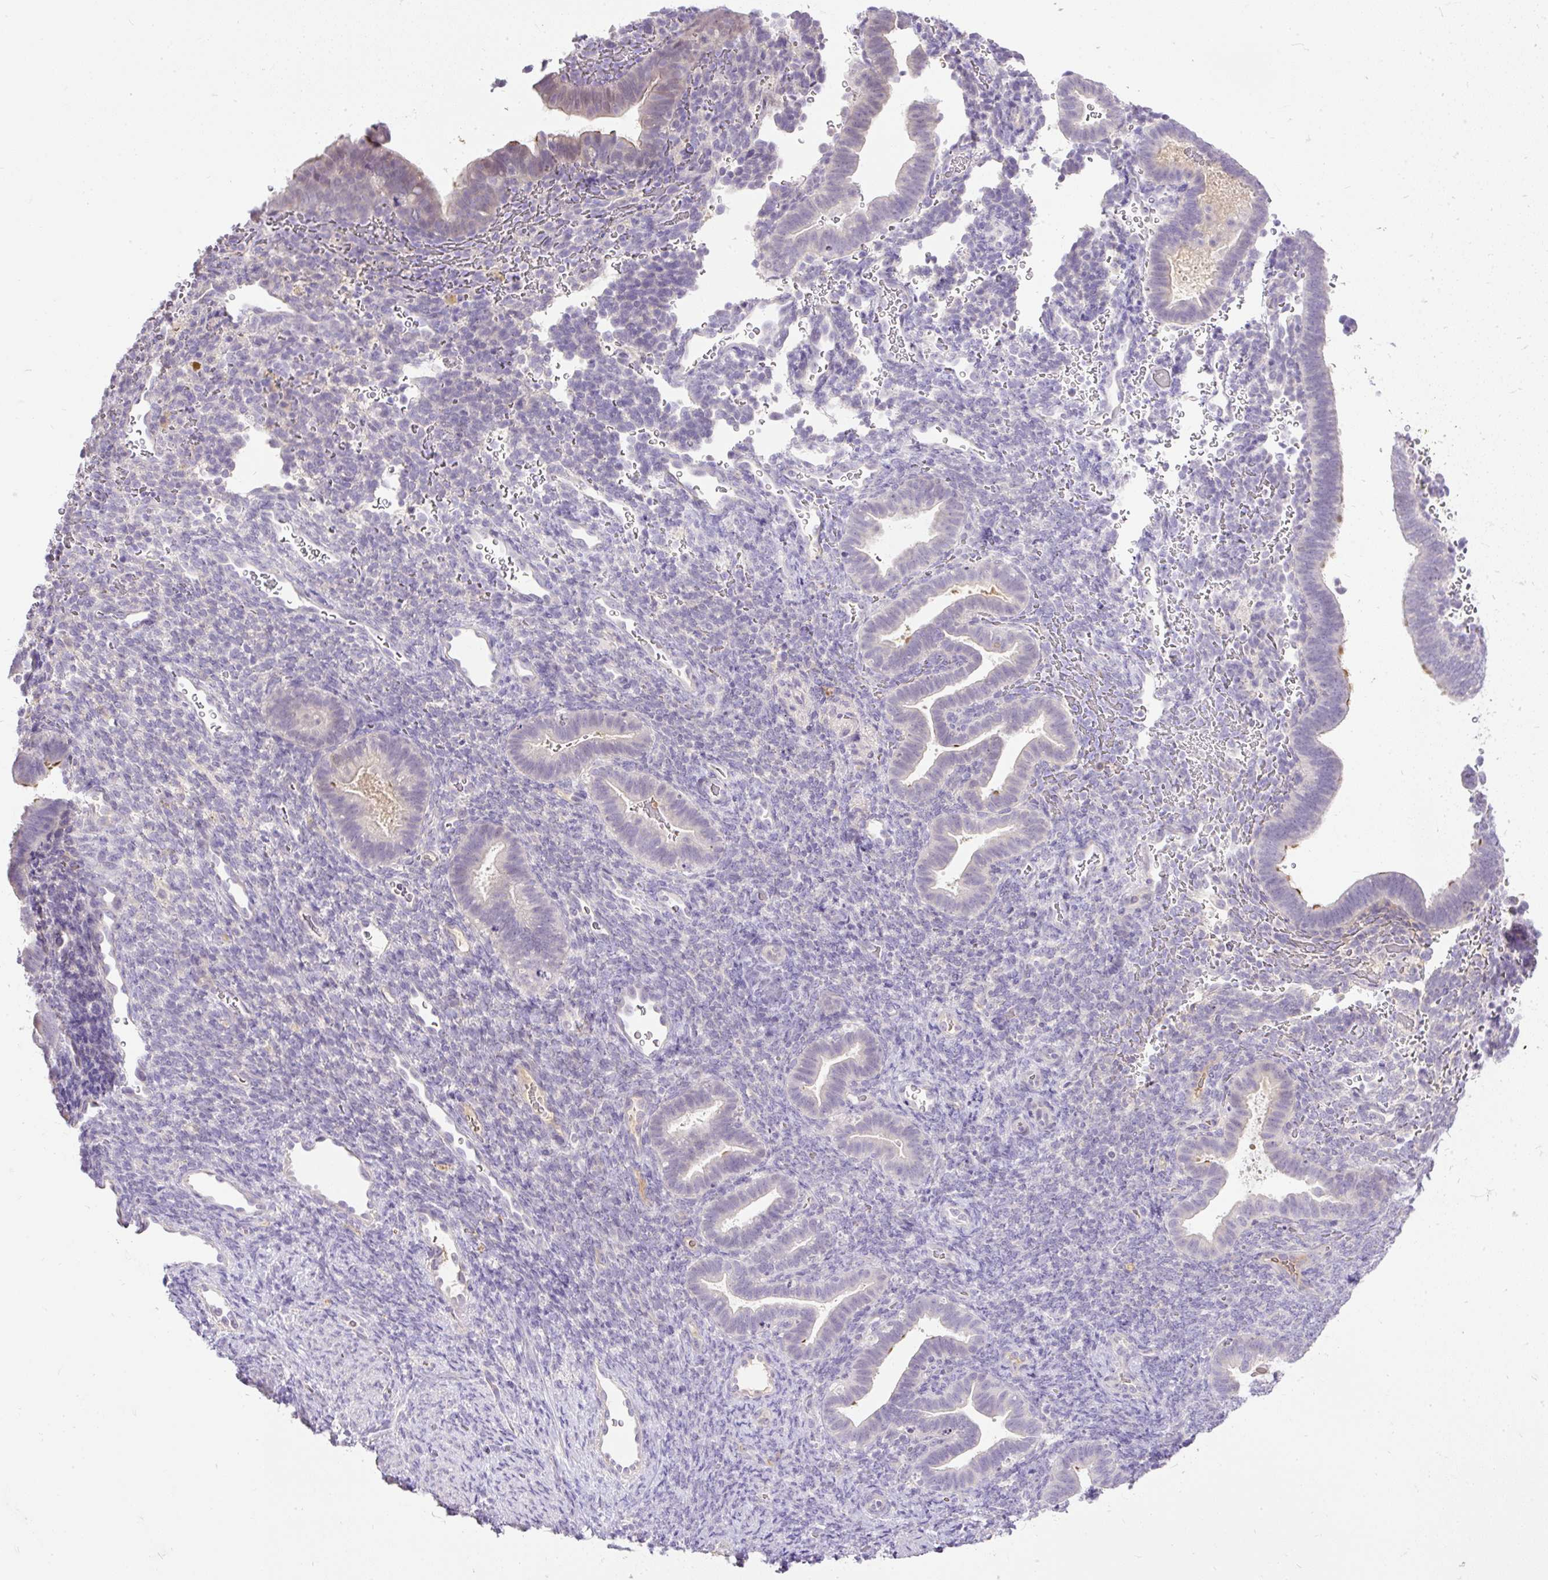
{"staining": {"intensity": "negative", "quantity": "none", "location": "none"}, "tissue": "endometrium", "cell_type": "Cells in endometrial stroma", "image_type": "normal", "snomed": [{"axis": "morphology", "description": "Normal tissue, NOS"}, {"axis": "topography", "description": "Endometrium"}], "caption": "Endometrium stained for a protein using immunohistochemistry (IHC) shows no staining cells in endometrial stroma.", "gene": "KRTAP20", "patient": {"sex": "female", "age": 34}}